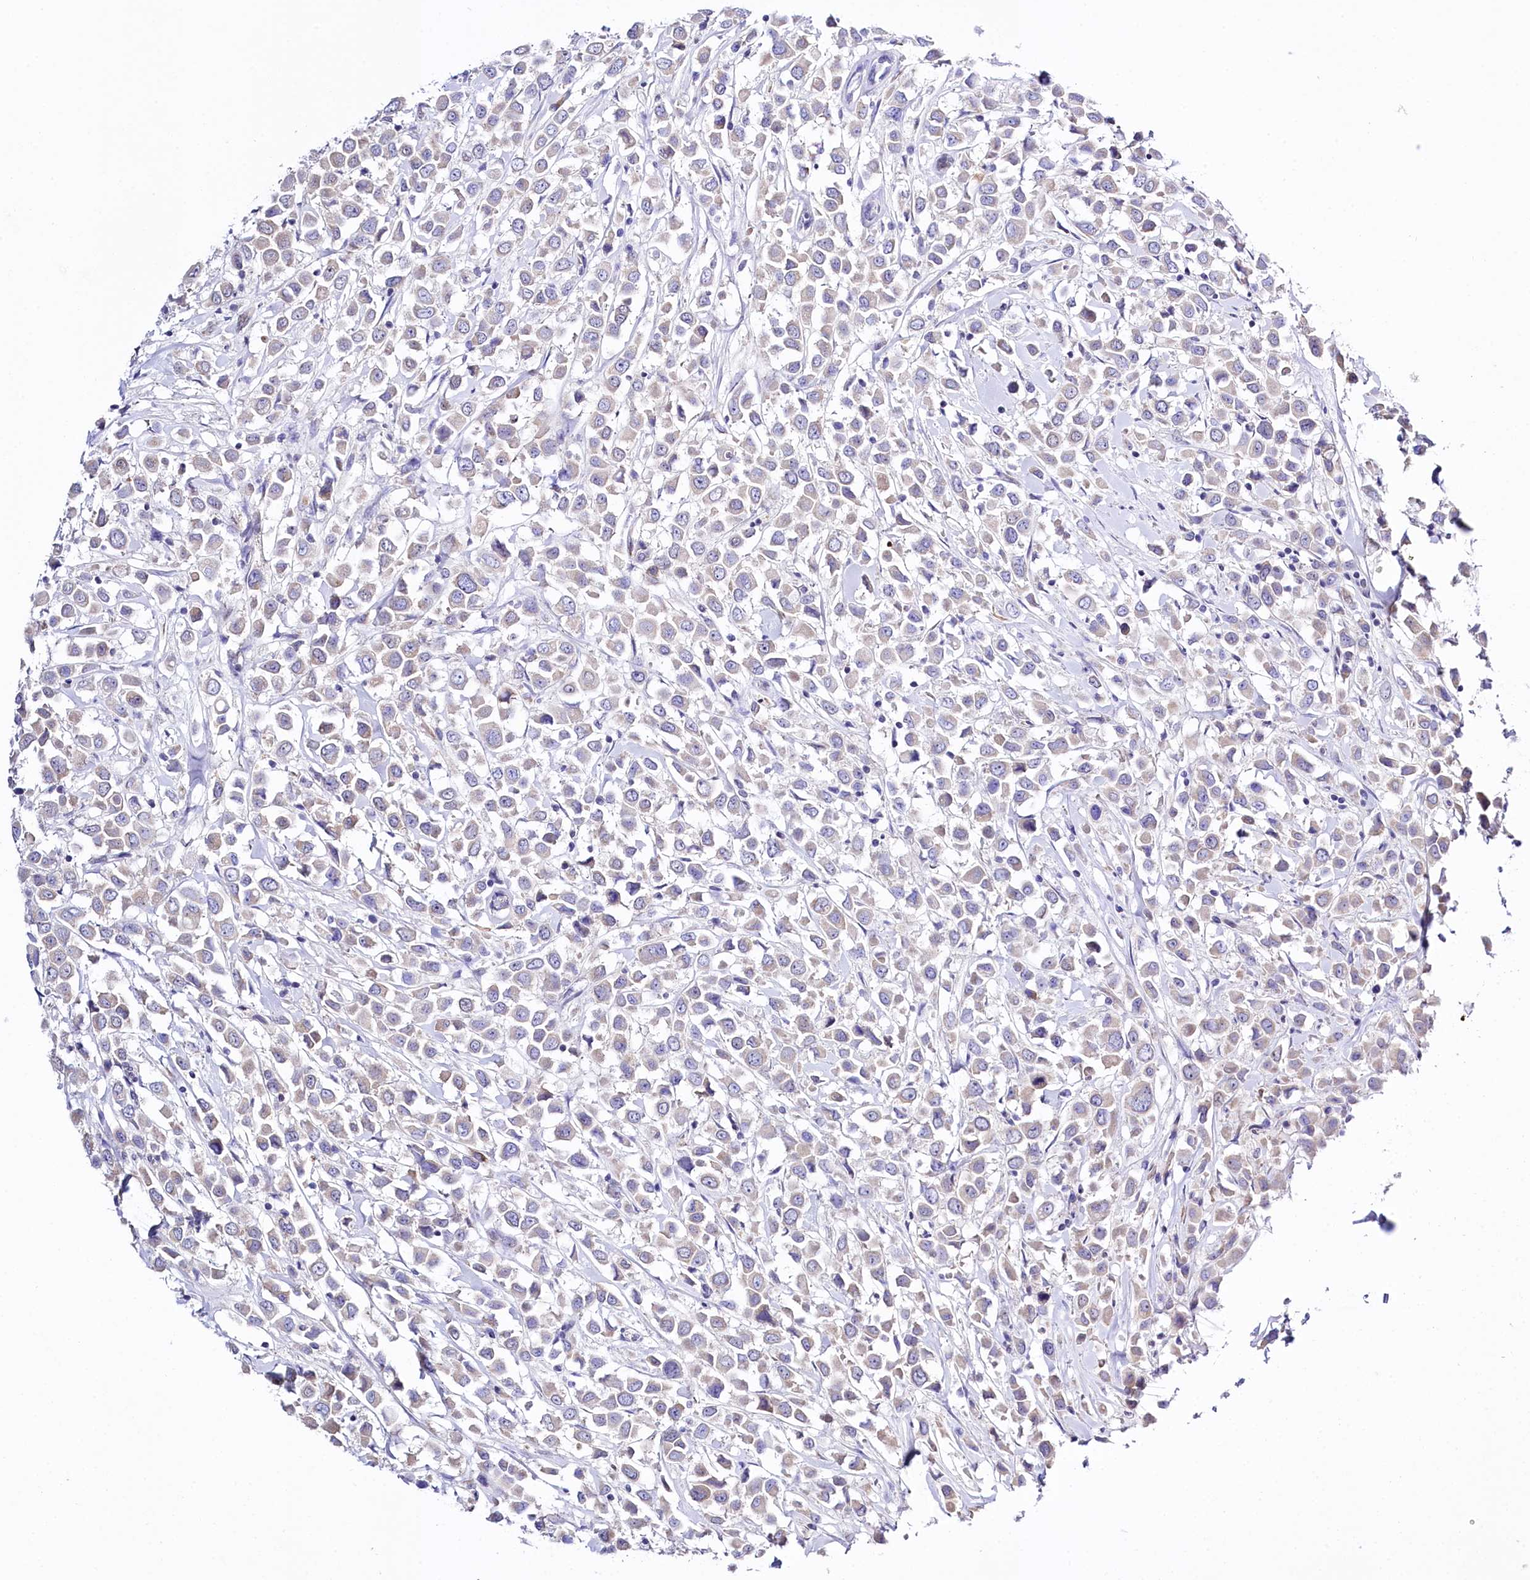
{"staining": {"intensity": "weak", "quantity": "<25%", "location": "cytoplasmic/membranous"}, "tissue": "breast cancer", "cell_type": "Tumor cells", "image_type": "cancer", "snomed": [{"axis": "morphology", "description": "Duct carcinoma"}, {"axis": "topography", "description": "Breast"}], "caption": "The photomicrograph demonstrates no significant staining in tumor cells of breast cancer. (DAB immunohistochemistry visualized using brightfield microscopy, high magnification).", "gene": "SPATS2", "patient": {"sex": "female", "age": 61}}